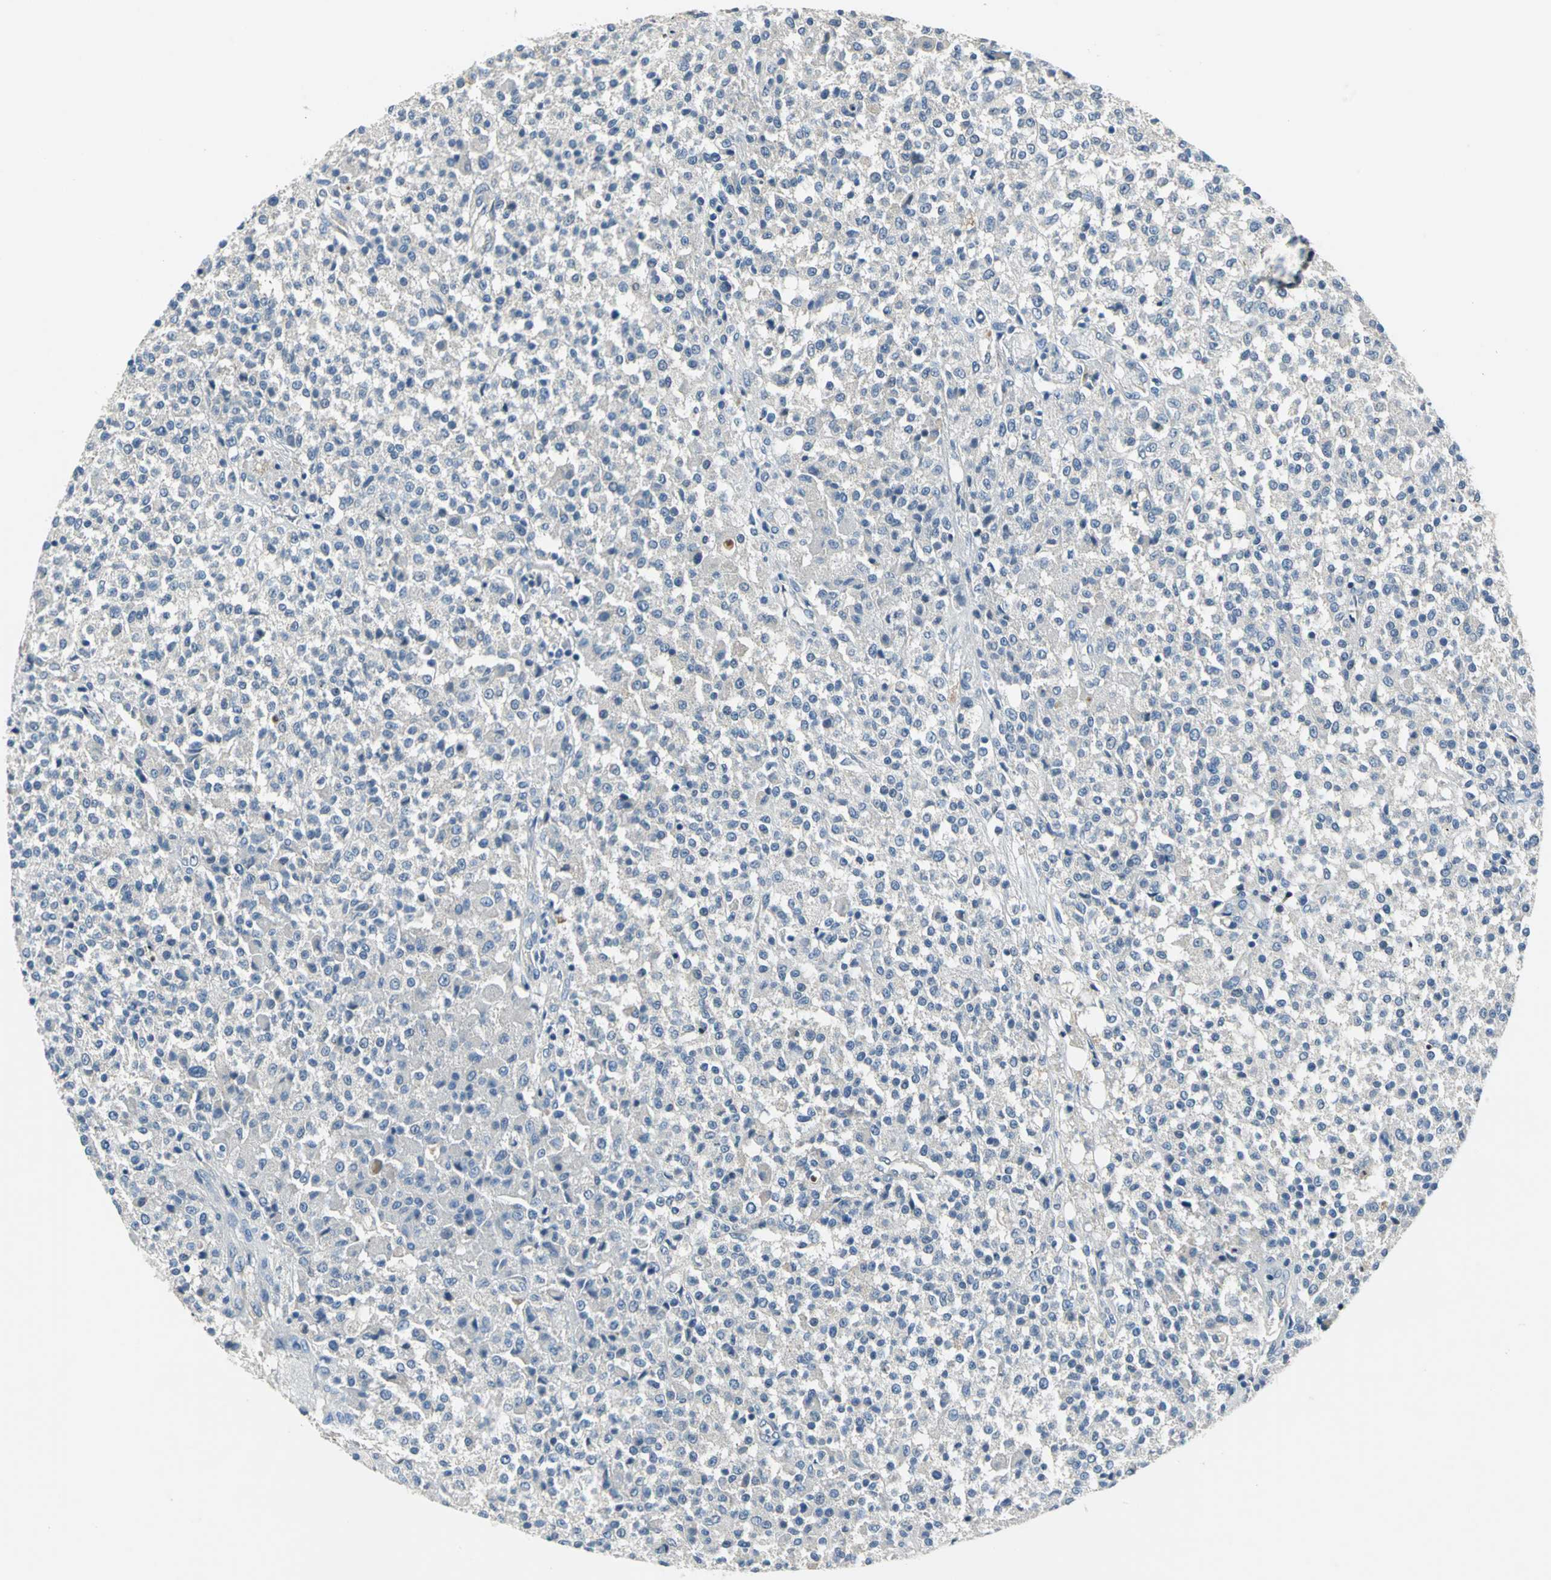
{"staining": {"intensity": "negative", "quantity": "none", "location": "none"}, "tissue": "testis cancer", "cell_type": "Tumor cells", "image_type": "cancer", "snomed": [{"axis": "morphology", "description": "Seminoma, NOS"}, {"axis": "topography", "description": "Testis"}], "caption": "This histopathology image is of seminoma (testis) stained with immunohistochemistry (IHC) to label a protein in brown with the nuclei are counter-stained blue. There is no positivity in tumor cells. Brightfield microscopy of IHC stained with DAB (3,3'-diaminobenzidine) (brown) and hematoxylin (blue), captured at high magnification.", "gene": "SLC16A7", "patient": {"sex": "male", "age": 59}}